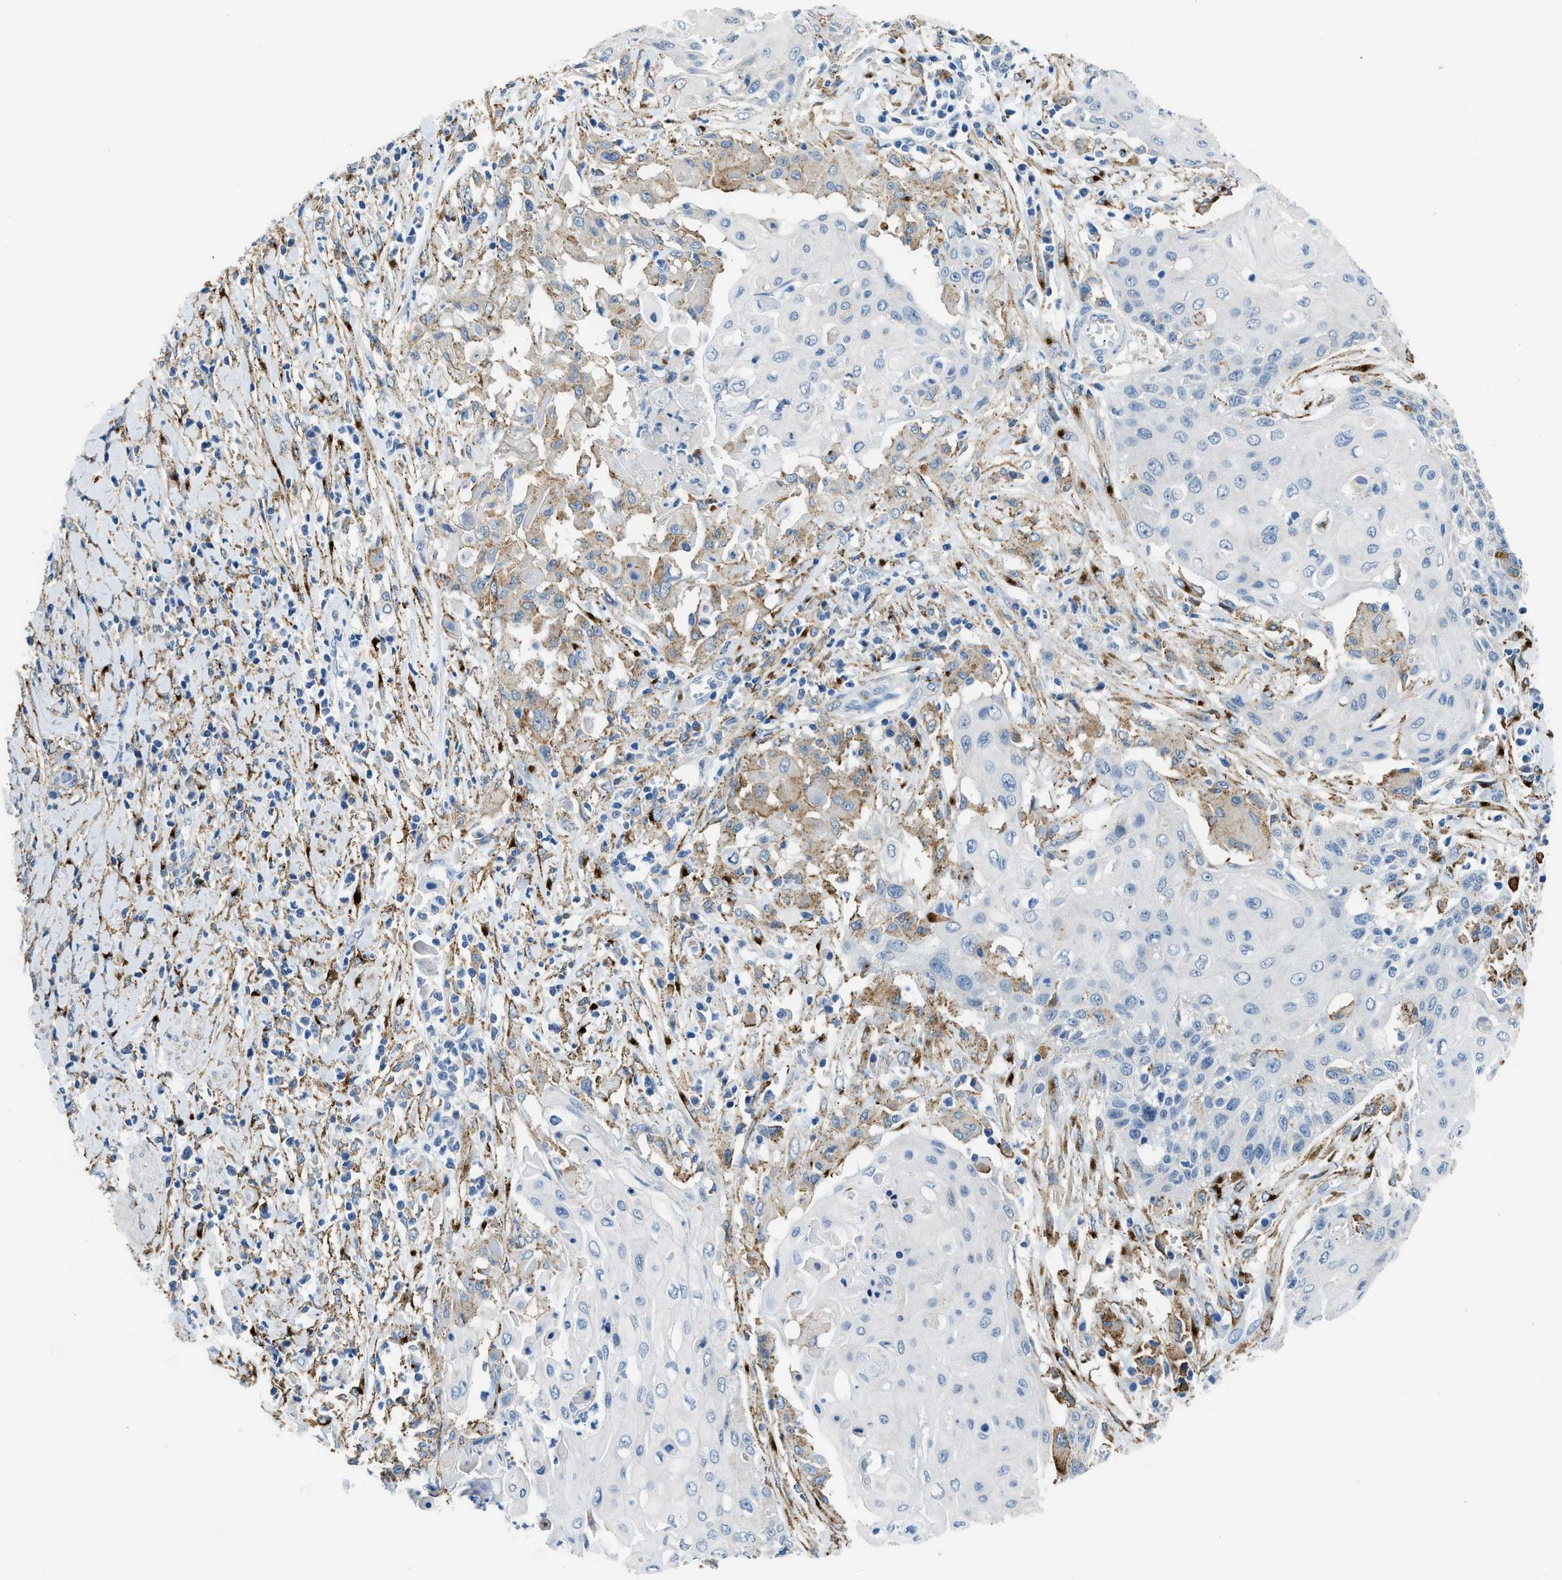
{"staining": {"intensity": "negative", "quantity": "none", "location": "none"}, "tissue": "cervical cancer", "cell_type": "Tumor cells", "image_type": "cancer", "snomed": [{"axis": "morphology", "description": "Squamous cell carcinoma, NOS"}, {"axis": "topography", "description": "Cervix"}], "caption": "IHC of cervical cancer (squamous cell carcinoma) shows no positivity in tumor cells.", "gene": "LRP1", "patient": {"sex": "female", "age": 39}}